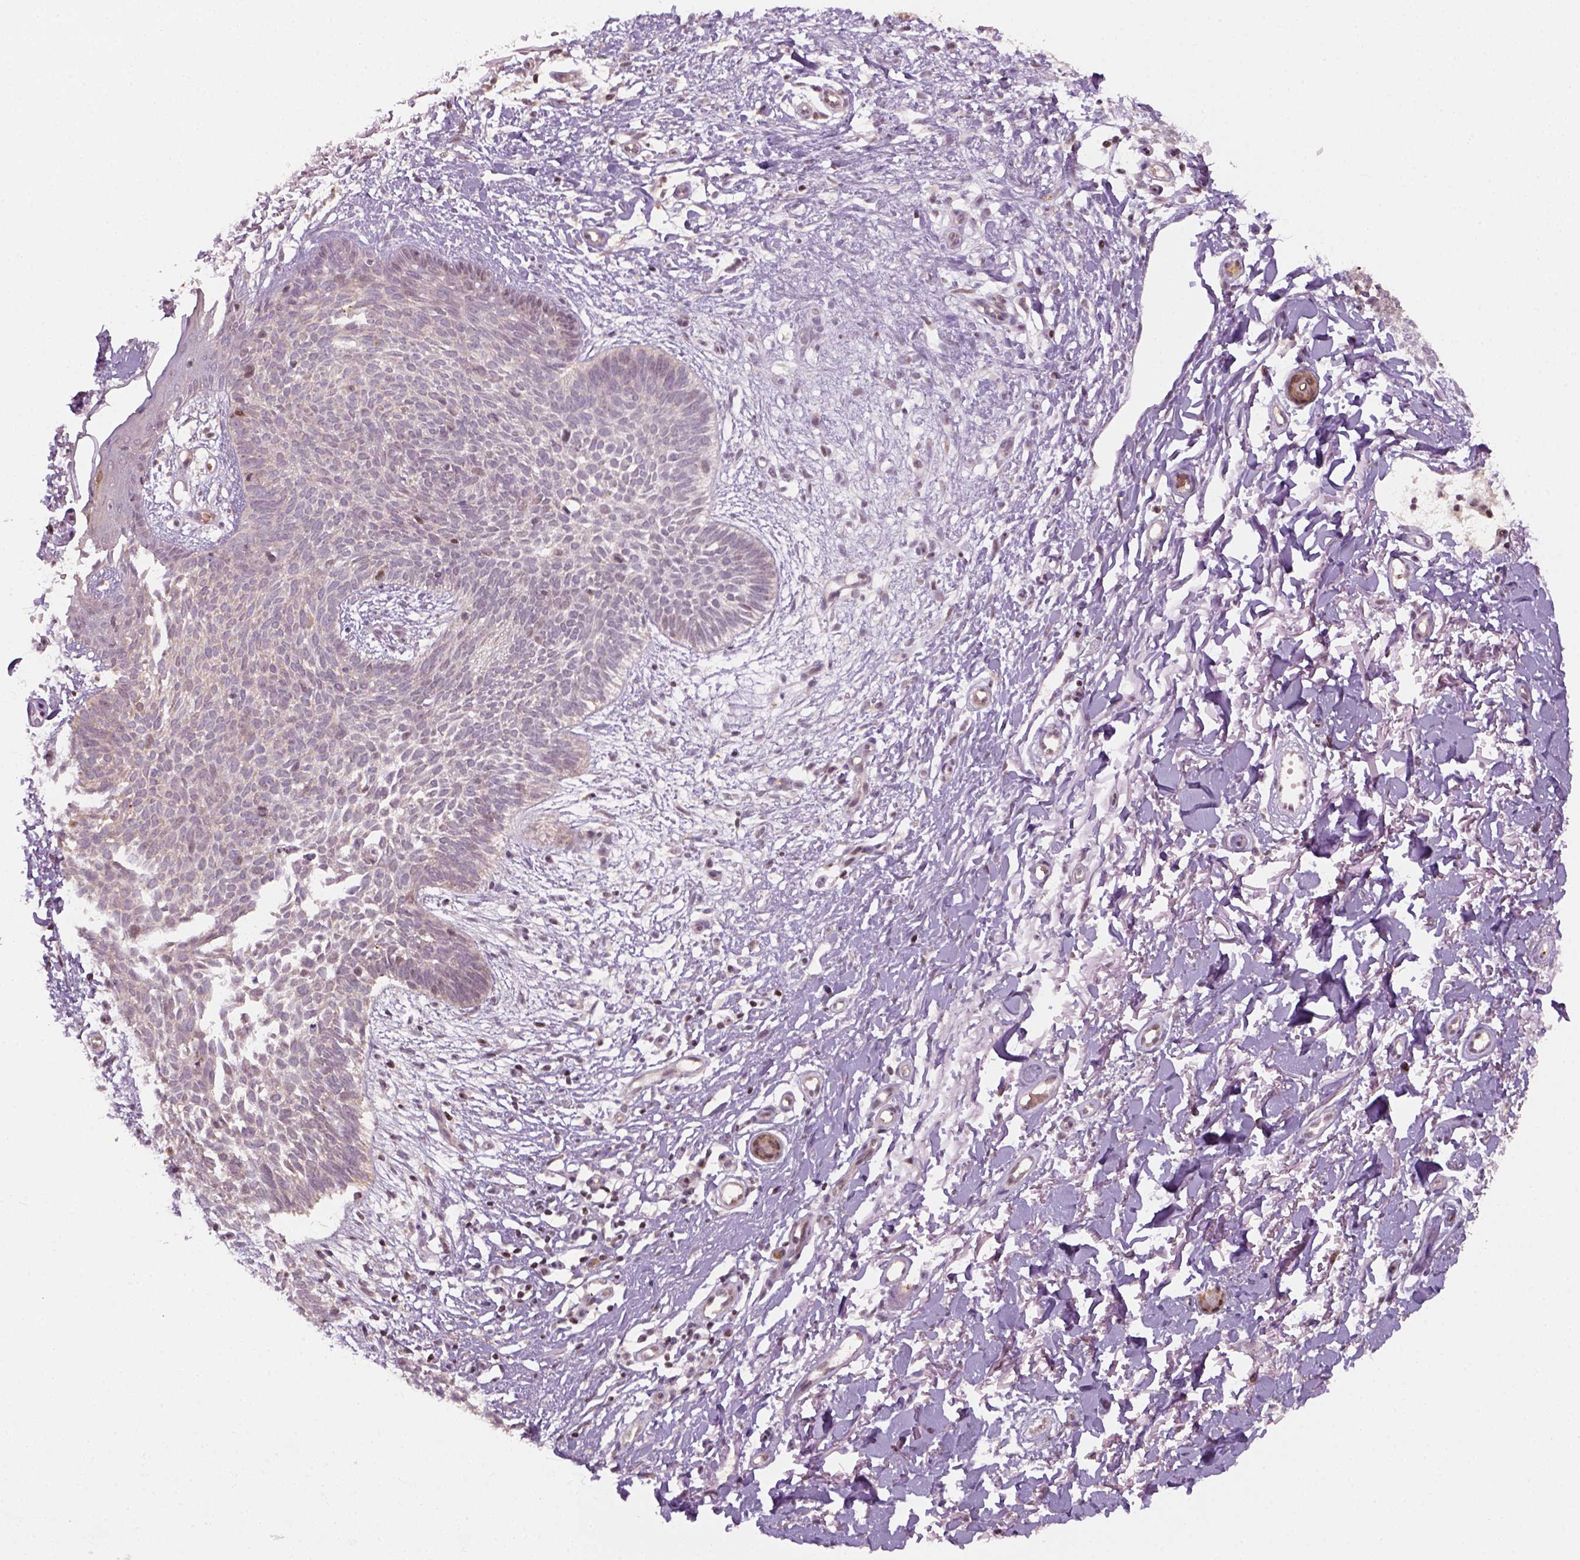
{"staining": {"intensity": "negative", "quantity": "none", "location": "none"}, "tissue": "skin cancer", "cell_type": "Tumor cells", "image_type": "cancer", "snomed": [{"axis": "morphology", "description": "Basal cell carcinoma"}, {"axis": "topography", "description": "Skin"}], "caption": "The micrograph displays no significant expression in tumor cells of basal cell carcinoma (skin).", "gene": "GOT1", "patient": {"sex": "female", "age": 84}}